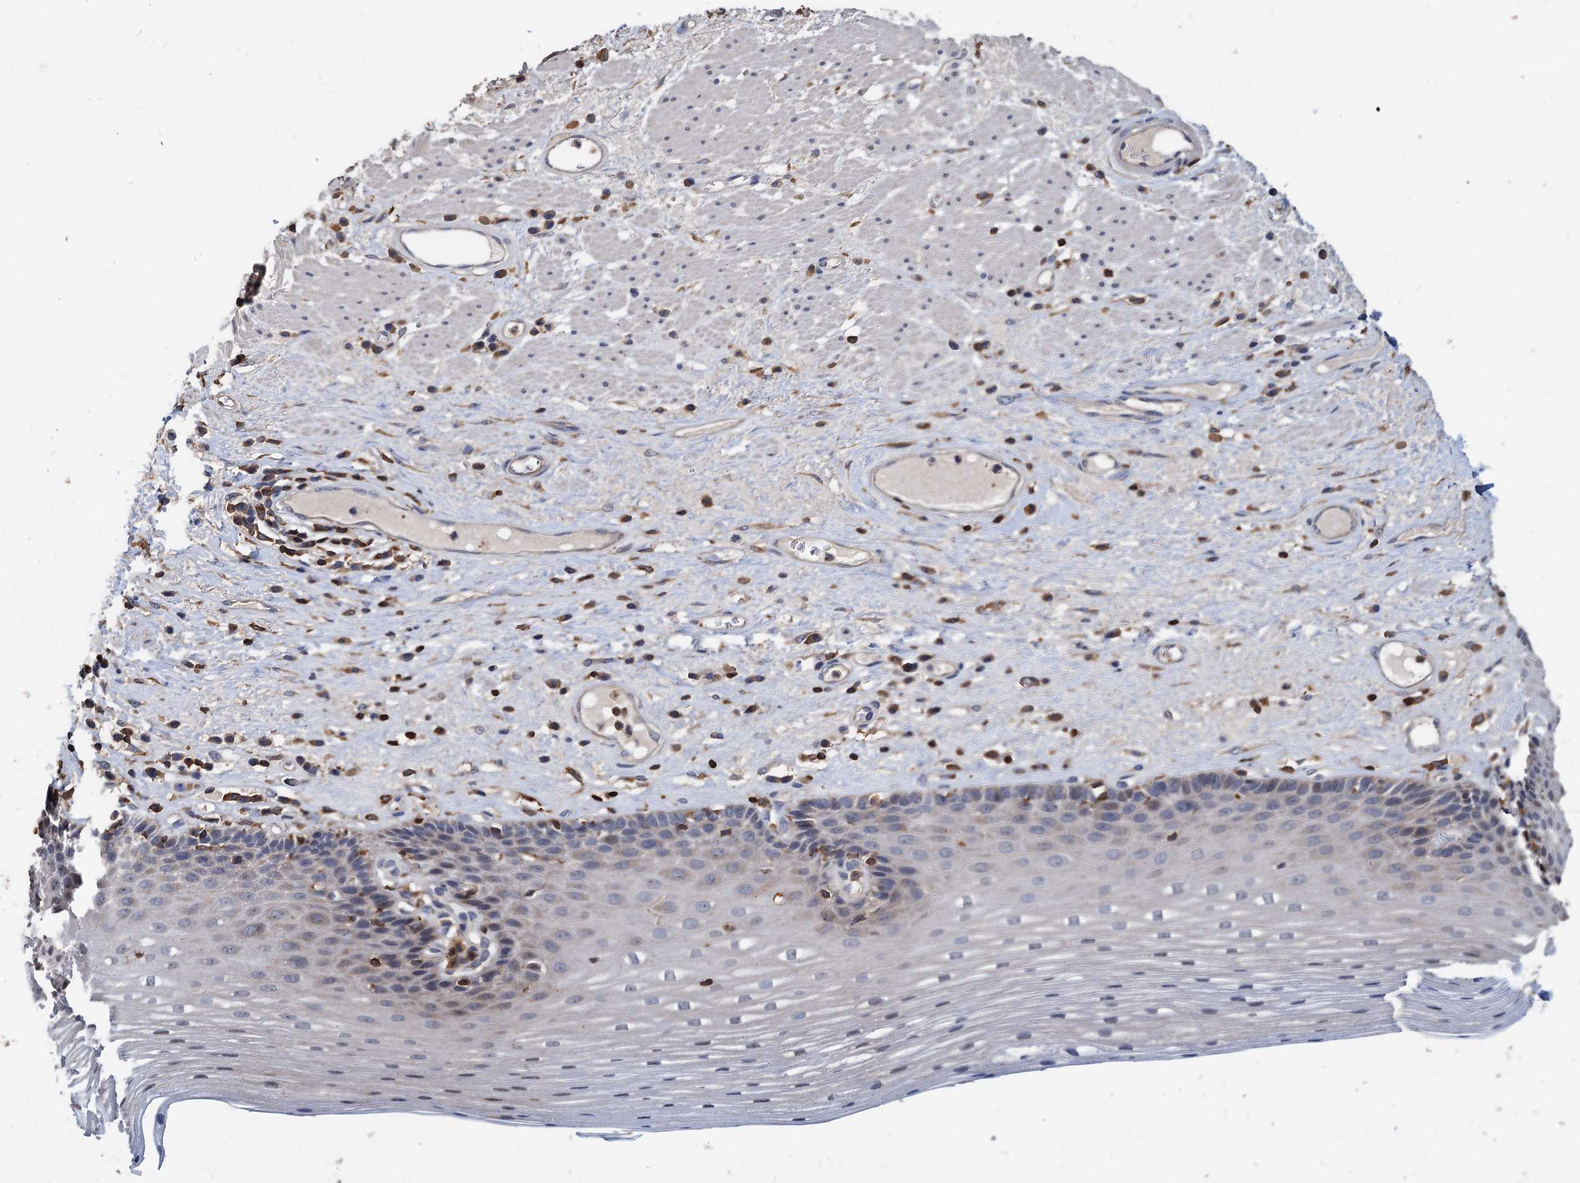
{"staining": {"intensity": "weak", "quantity": "<25%", "location": "cytoplasmic/membranous"}, "tissue": "esophagus", "cell_type": "Squamous epithelial cells", "image_type": "normal", "snomed": [{"axis": "morphology", "description": "Normal tissue, NOS"}, {"axis": "topography", "description": "Esophagus"}], "caption": "The histopathology image exhibits no staining of squamous epithelial cells in benign esophagus. (DAB (3,3'-diaminobenzidine) immunohistochemistry (IHC) with hematoxylin counter stain).", "gene": "LCP2", "patient": {"sex": "male", "age": 62}}